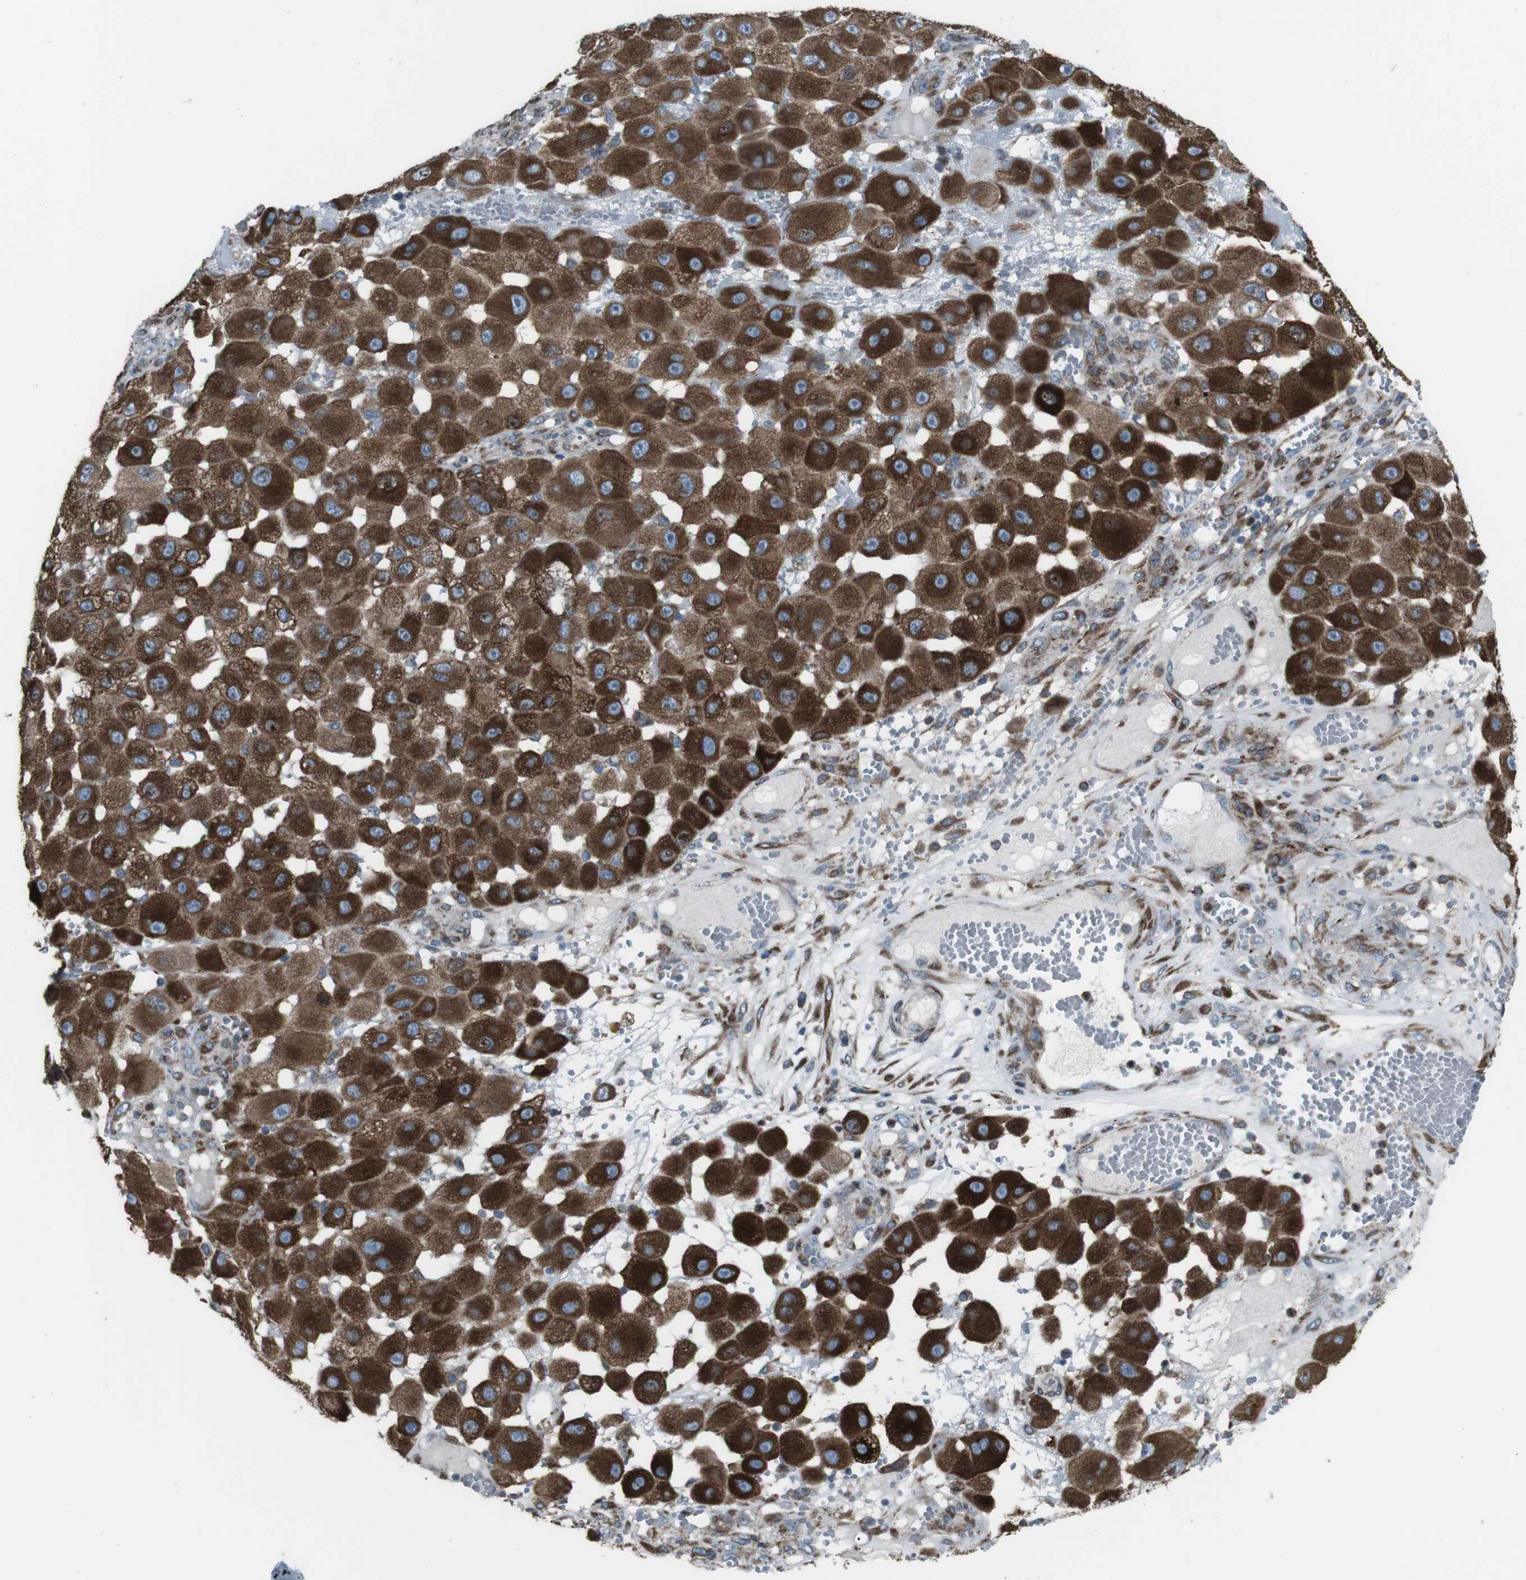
{"staining": {"intensity": "strong", "quantity": ">75%", "location": "cytoplasmic/membranous"}, "tissue": "melanoma", "cell_type": "Tumor cells", "image_type": "cancer", "snomed": [{"axis": "morphology", "description": "Malignant melanoma, NOS"}, {"axis": "topography", "description": "Skin"}], "caption": "Immunohistochemical staining of melanoma shows high levels of strong cytoplasmic/membranous protein expression in approximately >75% of tumor cells. (IHC, brightfield microscopy, high magnification).", "gene": "LNPK", "patient": {"sex": "female", "age": 81}}